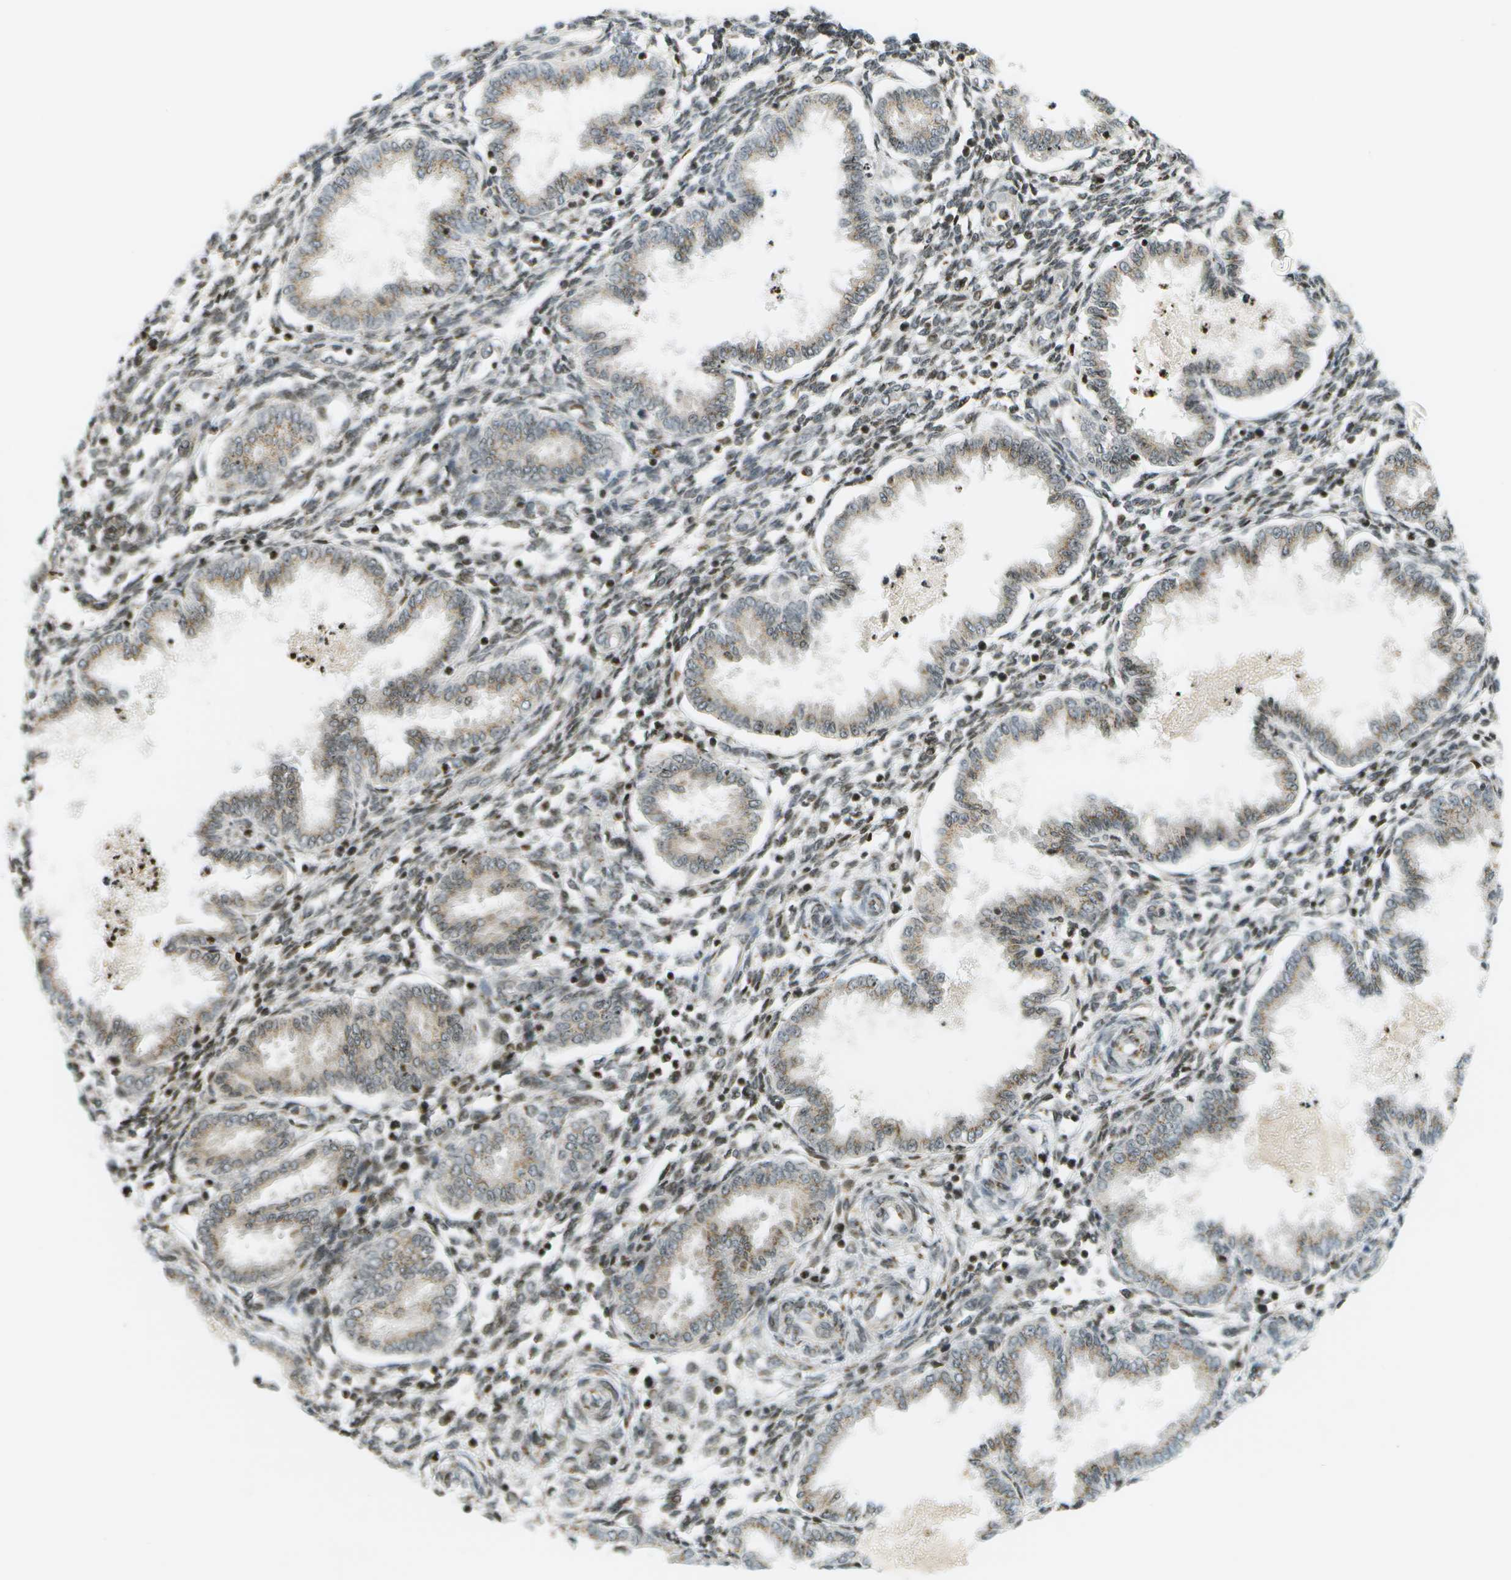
{"staining": {"intensity": "moderate", "quantity": "25%-75%", "location": "nuclear"}, "tissue": "endometrium", "cell_type": "Cells in endometrial stroma", "image_type": "normal", "snomed": [{"axis": "morphology", "description": "Normal tissue, NOS"}, {"axis": "topography", "description": "Endometrium"}], "caption": "DAB immunohistochemical staining of benign human endometrium displays moderate nuclear protein staining in about 25%-75% of cells in endometrial stroma. (DAB IHC with brightfield microscopy, high magnification).", "gene": "EVC", "patient": {"sex": "female", "age": 33}}